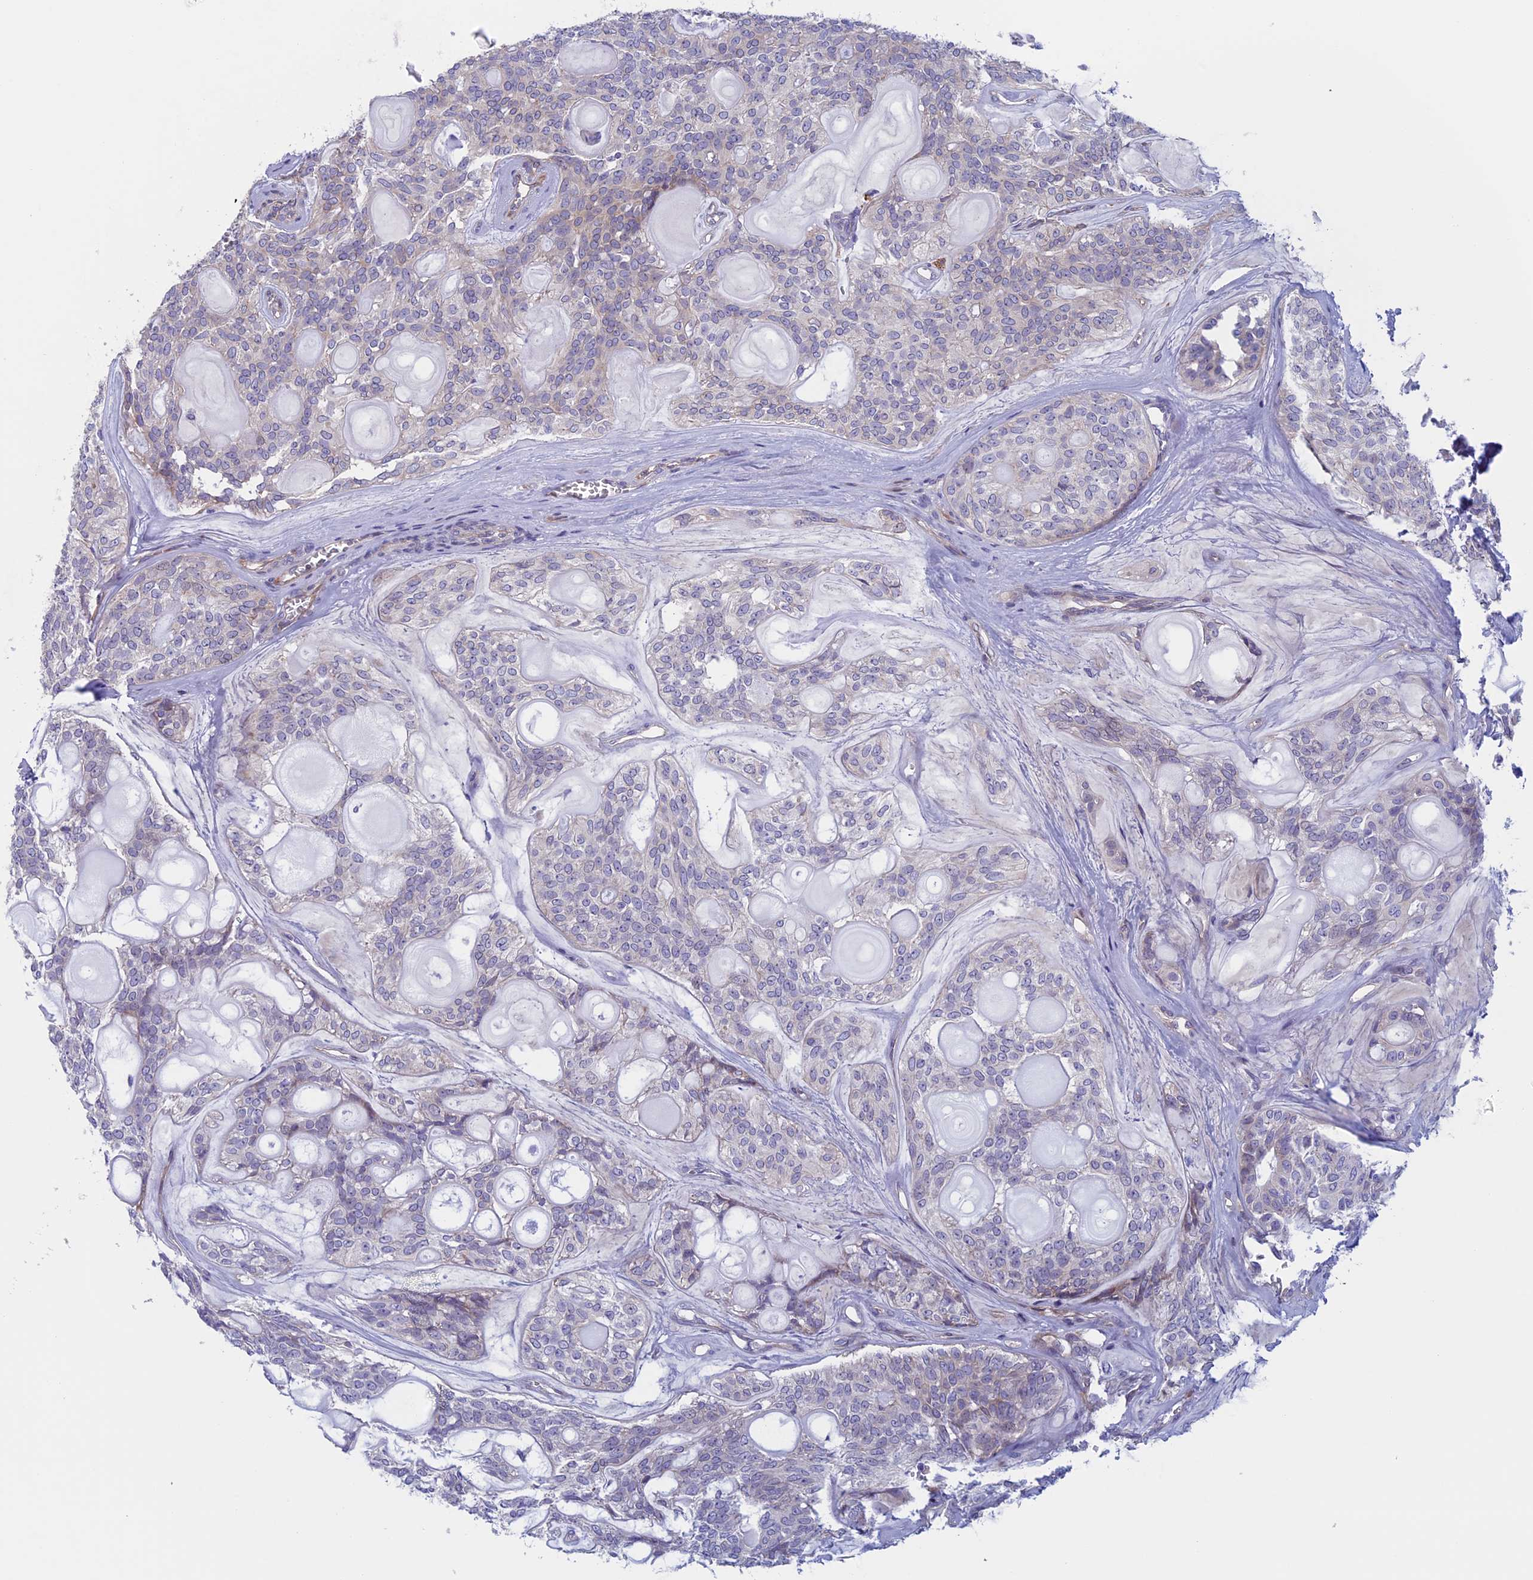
{"staining": {"intensity": "negative", "quantity": "none", "location": "none"}, "tissue": "head and neck cancer", "cell_type": "Tumor cells", "image_type": "cancer", "snomed": [{"axis": "morphology", "description": "Adenocarcinoma, NOS"}, {"axis": "topography", "description": "Head-Neck"}], "caption": "A high-resolution photomicrograph shows immunohistochemistry staining of head and neck adenocarcinoma, which reveals no significant staining in tumor cells.", "gene": "CNOT6L", "patient": {"sex": "male", "age": 66}}